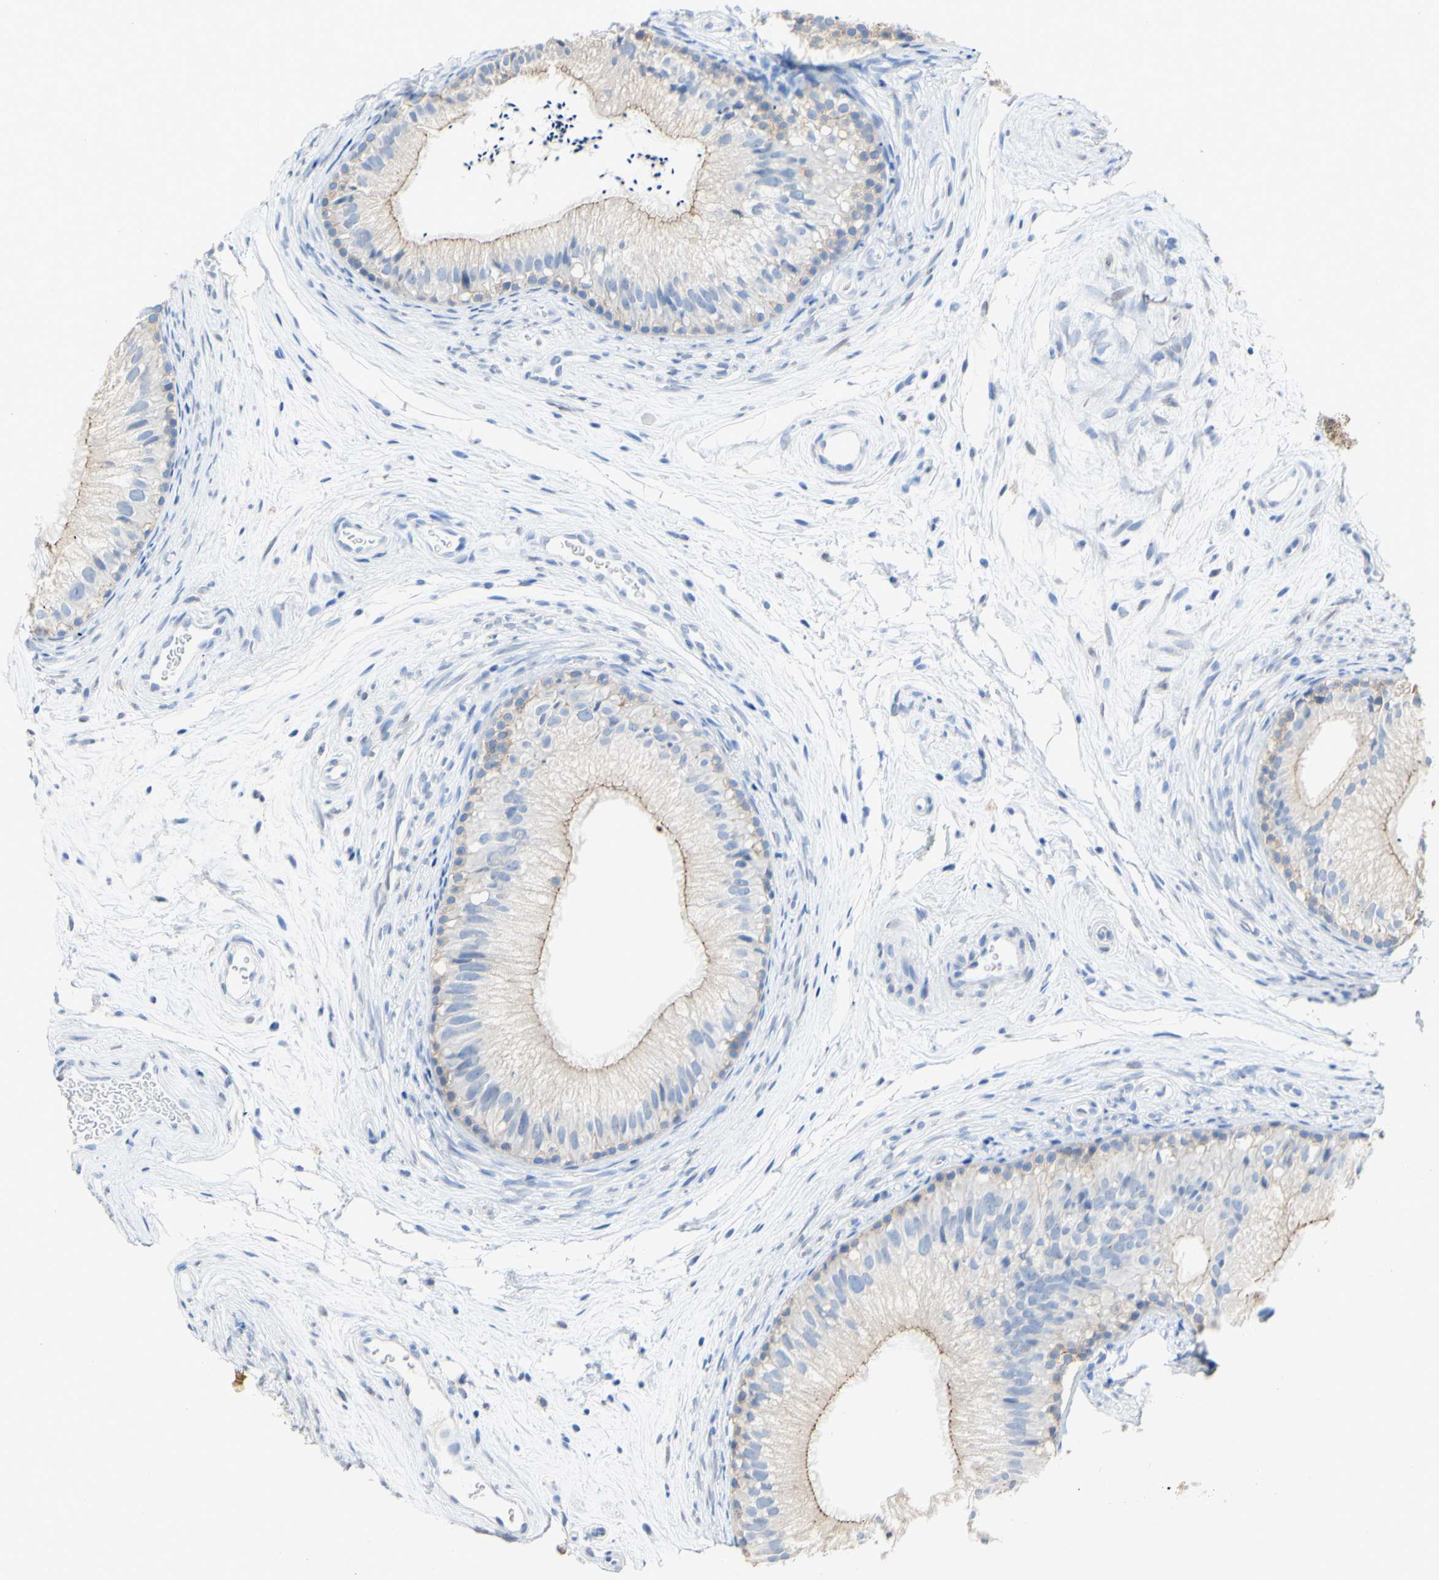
{"staining": {"intensity": "weak", "quantity": ">75%", "location": "cytoplasmic/membranous"}, "tissue": "epididymis", "cell_type": "Glandular cells", "image_type": "normal", "snomed": [{"axis": "morphology", "description": "Normal tissue, NOS"}, {"axis": "topography", "description": "Epididymis"}], "caption": "A micrograph showing weak cytoplasmic/membranous staining in about >75% of glandular cells in normal epididymis, as visualized by brown immunohistochemical staining.", "gene": "DSC2", "patient": {"sex": "male", "age": 56}}